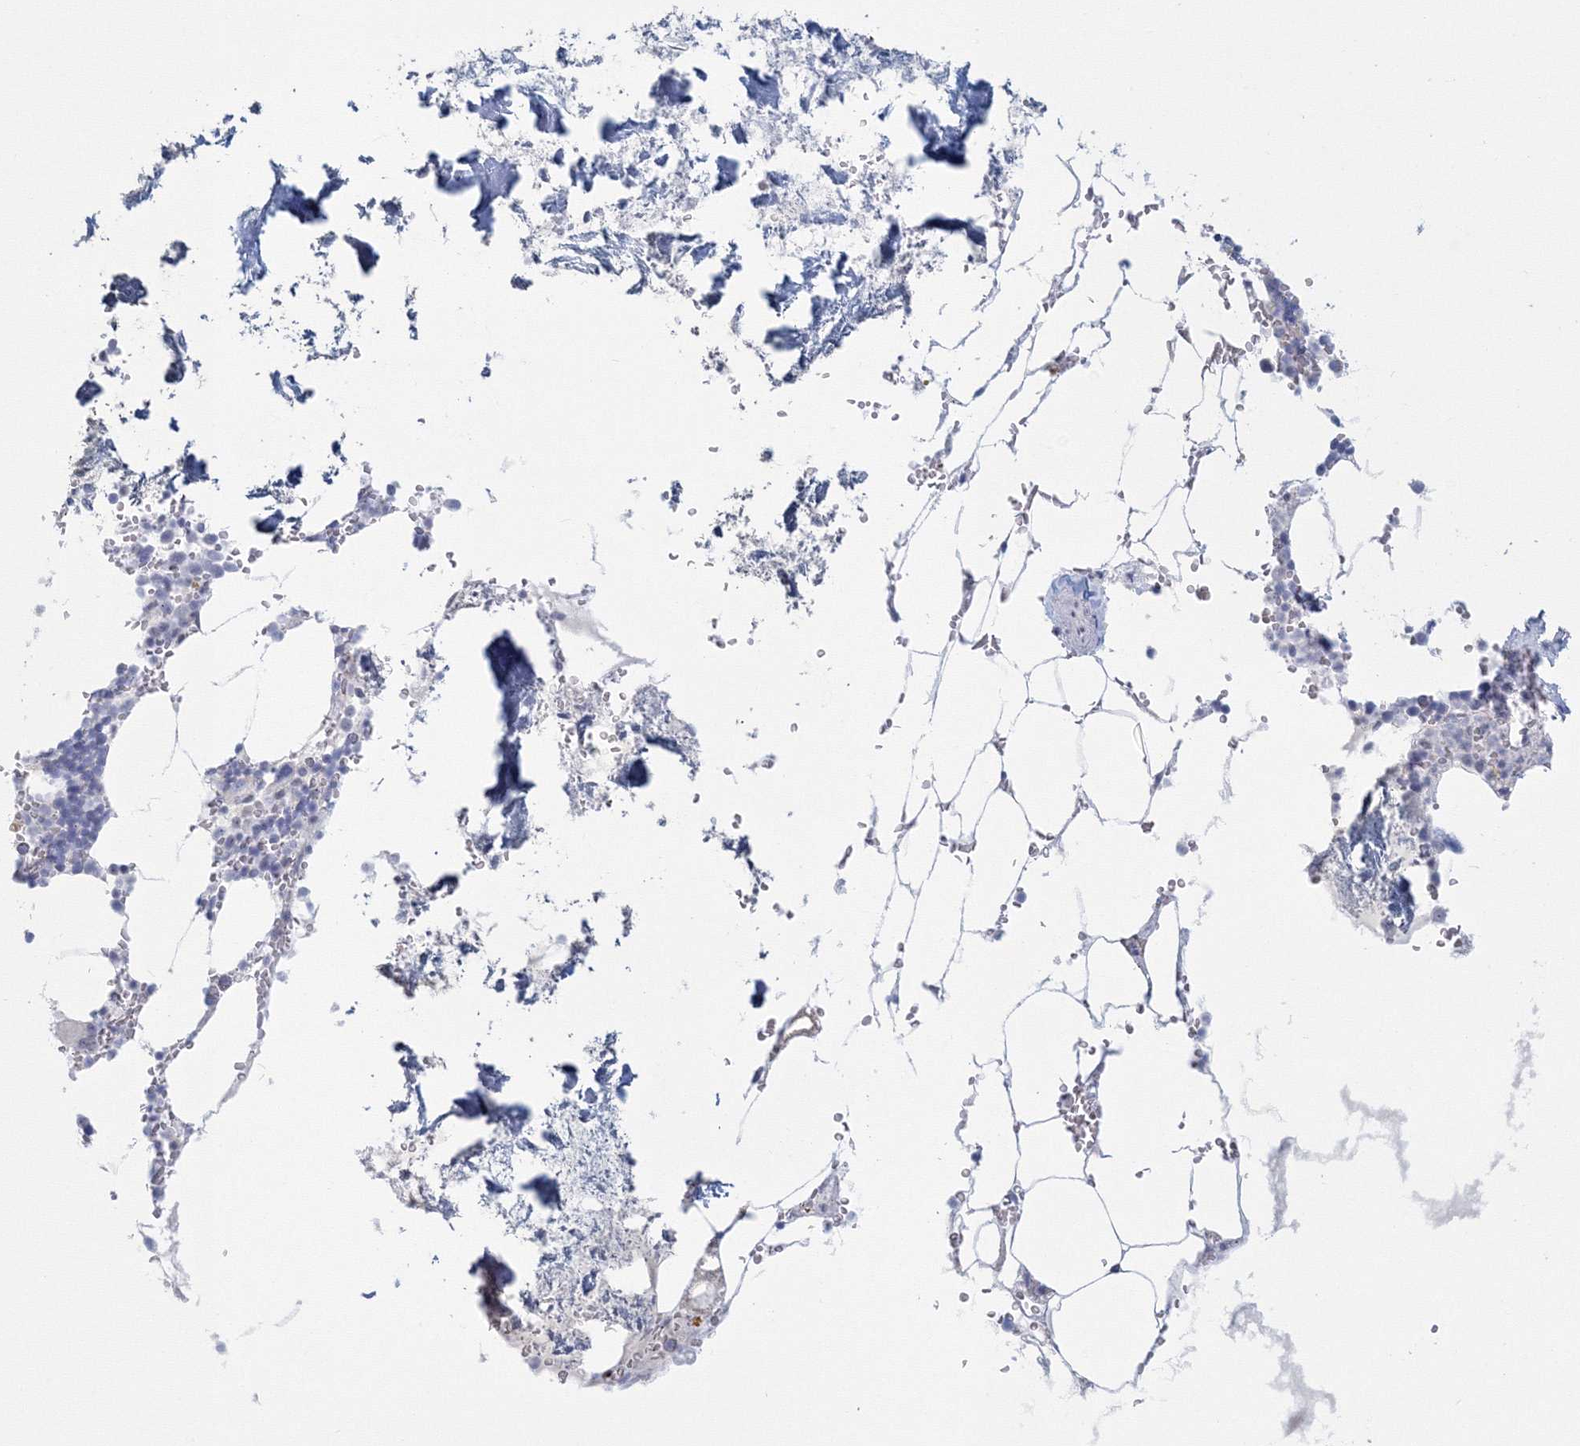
{"staining": {"intensity": "negative", "quantity": "none", "location": "none"}, "tissue": "bone marrow", "cell_type": "Hematopoietic cells", "image_type": "normal", "snomed": [{"axis": "morphology", "description": "Normal tissue, NOS"}, {"axis": "topography", "description": "Bone marrow"}], "caption": "DAB immunohistochemical staining of unremarkable bone marrow displays no significant expression in hematopoietic cells. The staining is performed using DAB (3,3'-diaminobenzidine) brown chromogen with nuclei counter-stained in using hematoxylin.", "gene": "VSIG1", "patient": {"sex": "male", "age": 70}}